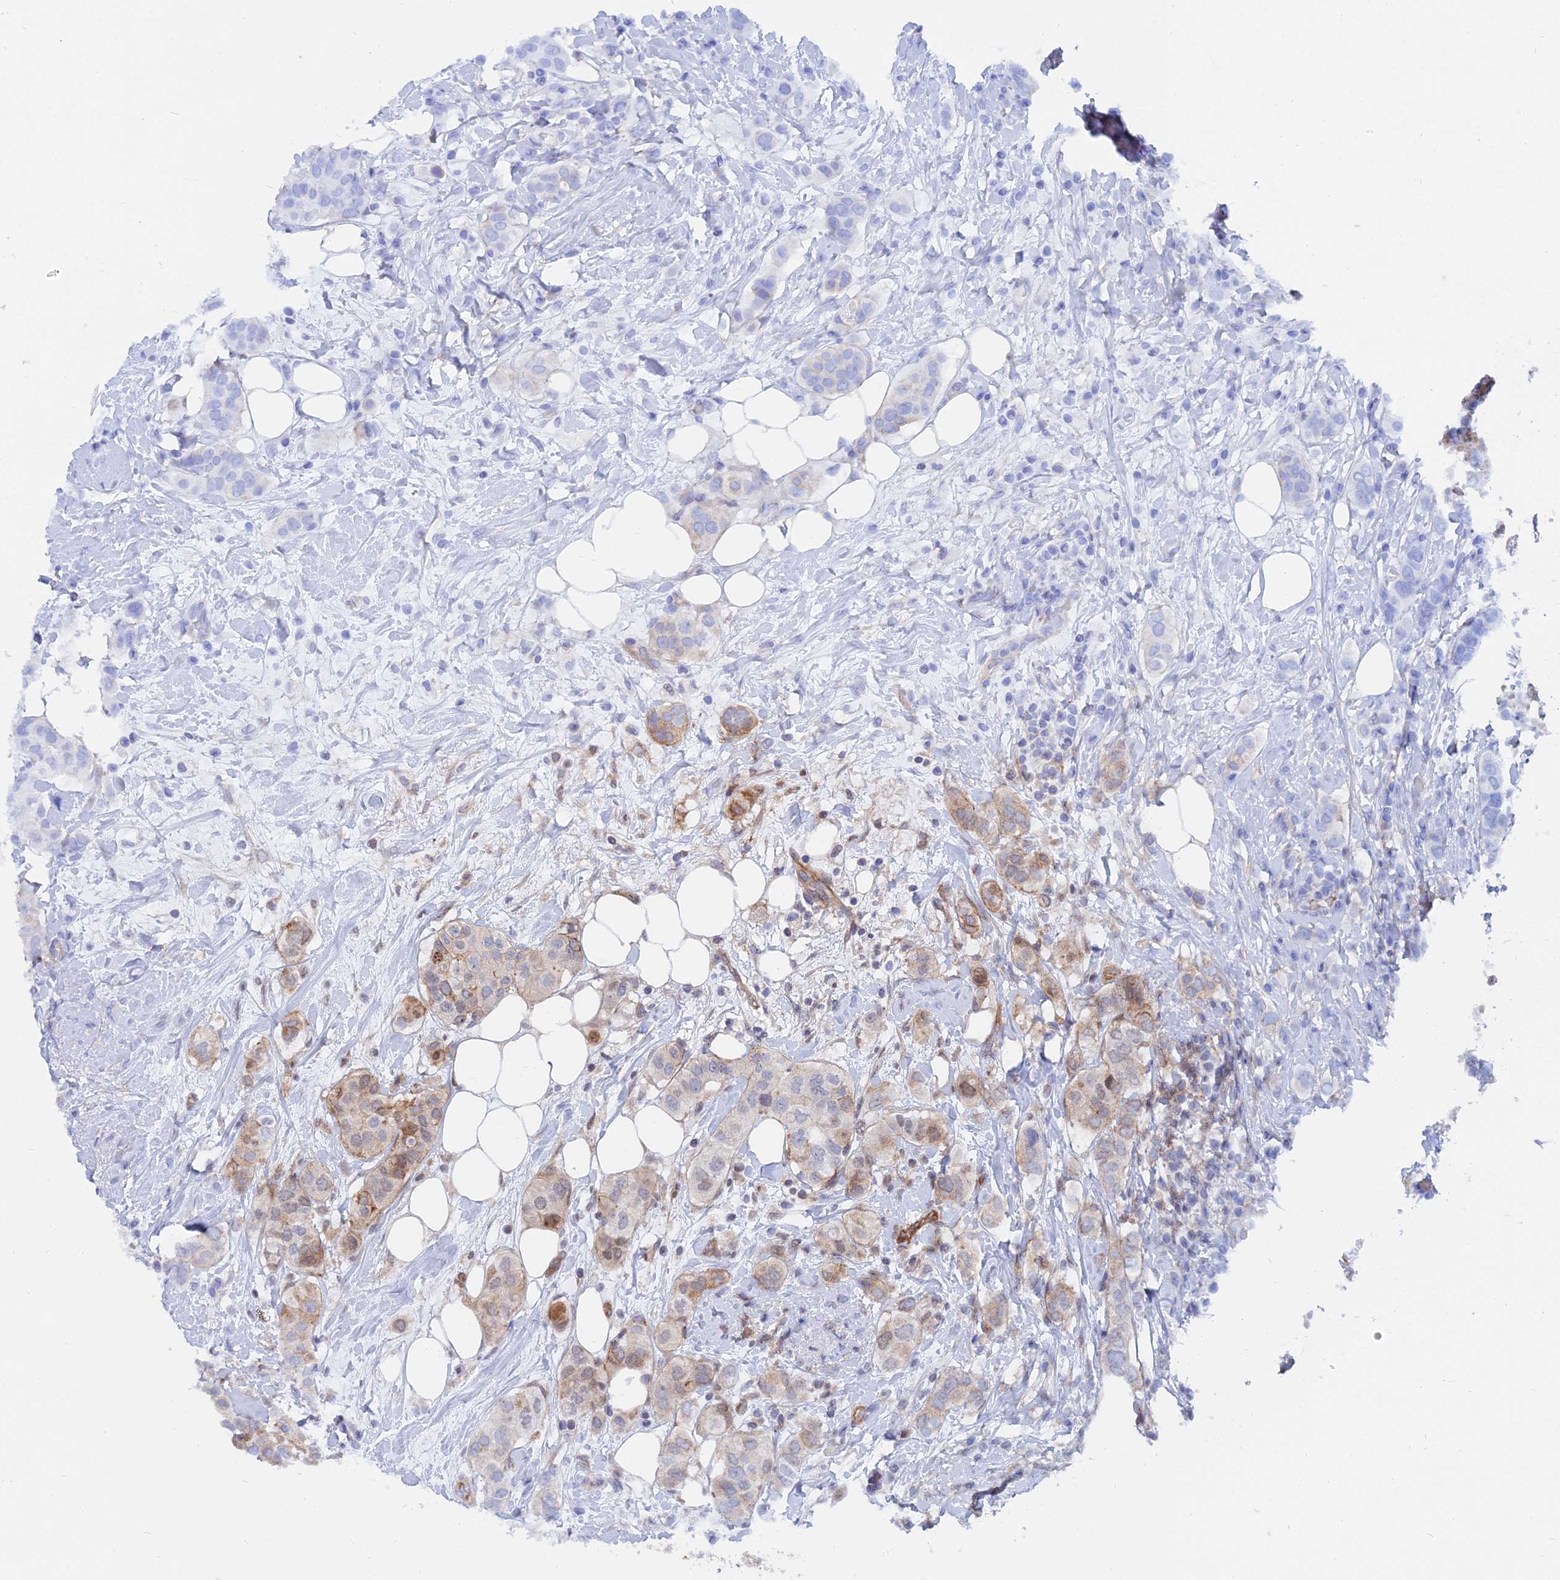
{"staining": {"intensity": "moderate", "quantity": "25%-75%", "location": "cytoplasmic/membranous"}, "tissue": "breast cancer", "cell_type": "Tumor cells", "image_type": "cancer", "snomed": [{"axis": "morphology", "description": "Lobular carcinoma"}, {"axis": "topography", "description": "Breast"}], "caption": "Protein expression by IHC displays moderate cytoplasmic/membranous expression in about 25%-75% of tumor cells in breast lobular carcinoma. (Stains: DAB (3,3'-diaminobenzidine) in brown, nuclei in blue, Microscopy: brightfield microscopy at high magnification).", "gene": "TRIM43B", "patient": {"sex": "female", "age": 51}}